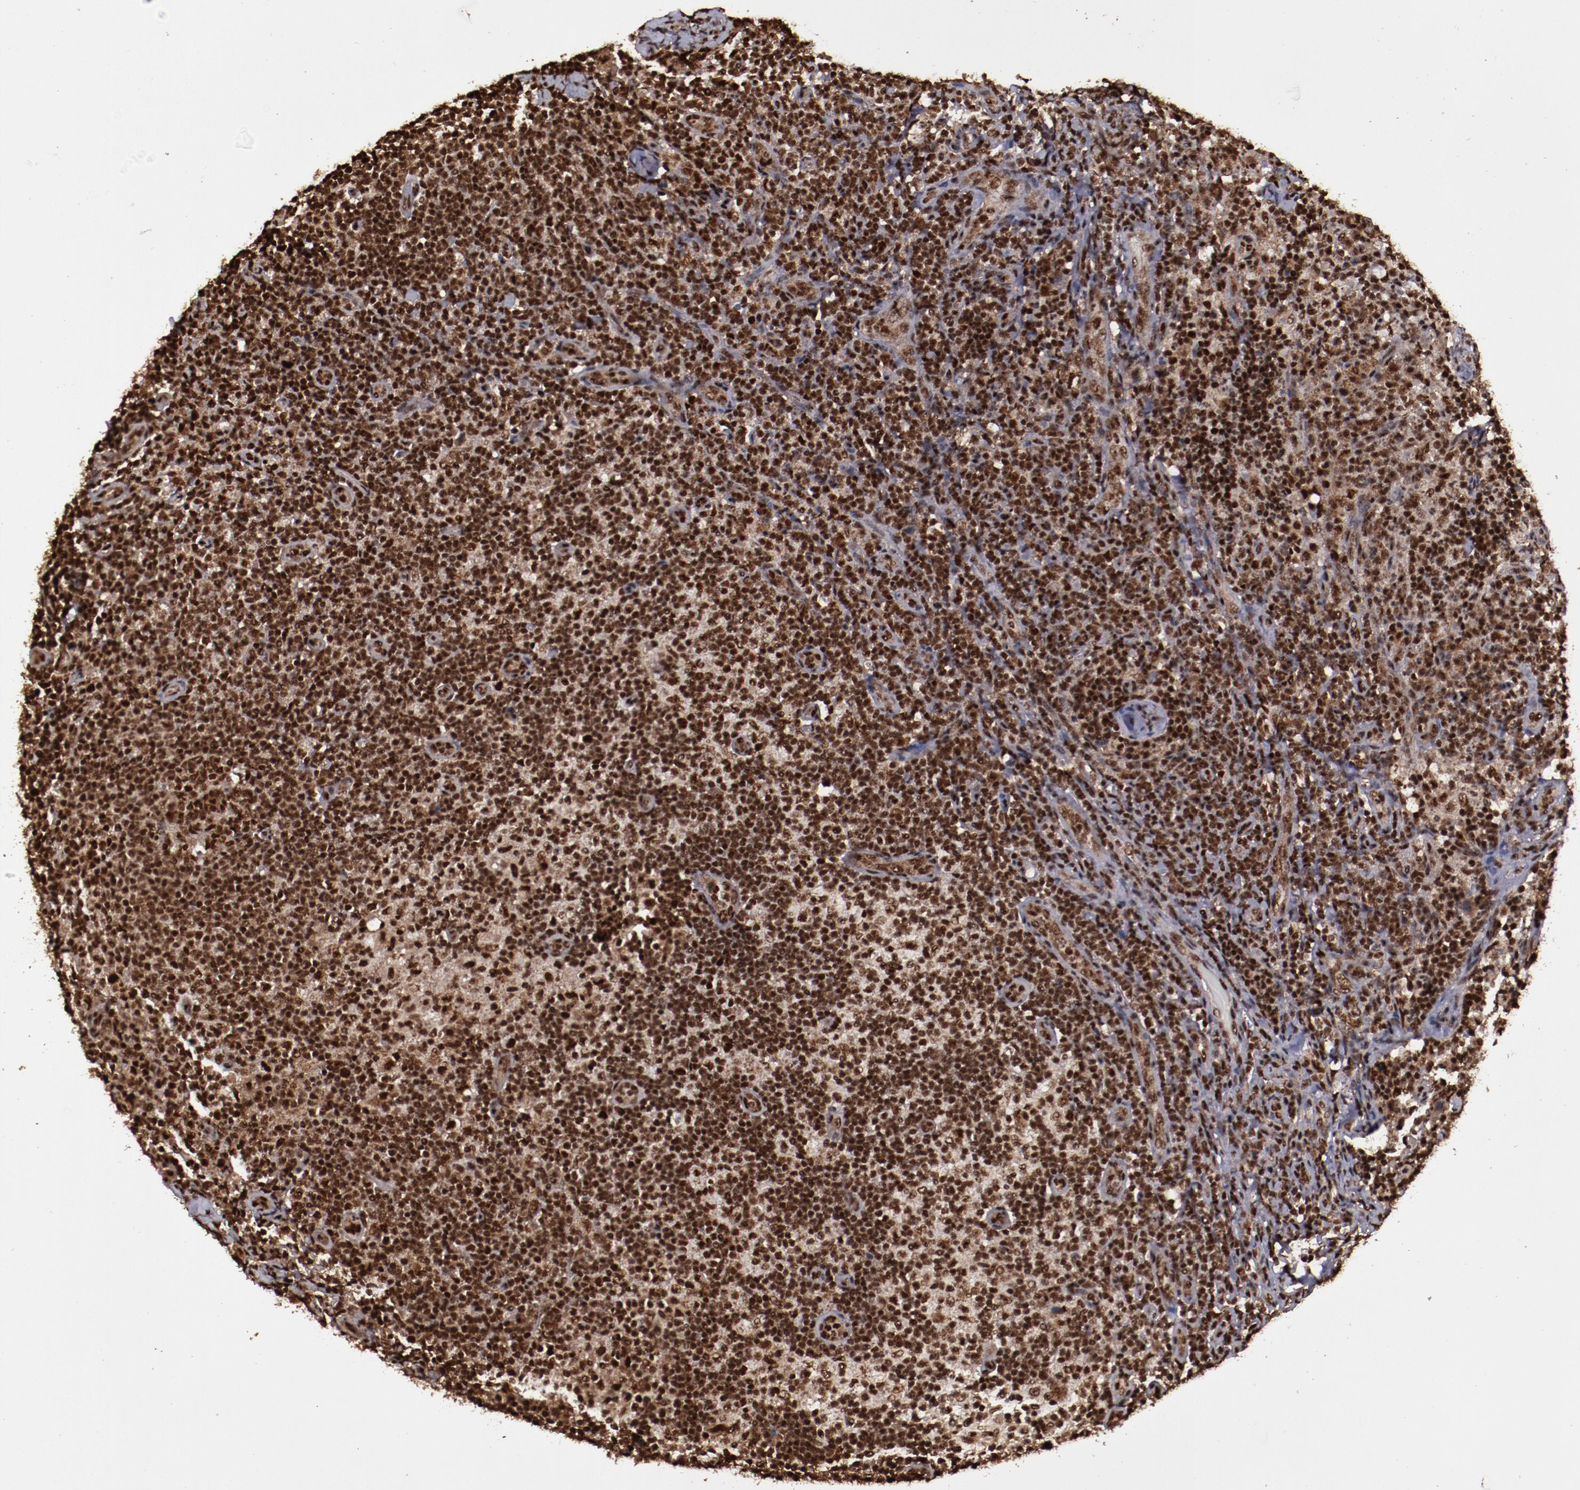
{"staining": {"intensity": "strong", "quantity": ">75%", "location": "nuclear"}, "tissue": "lymph node", "cell_type": "Germinal center cells", "image_type": "normal", "snomed": [{"axis": "morphology", "description": "Normal tissue, NOS"}, {"axis": "morphology", "description": "Inflammation, NOS"}, {"axis": "topography", "description": "Lymph node"}], "caption": "The micrograph displays a brown stain indicating the presence of a protein in the nuclear of germinal center cells in lymph node. Using DAB (3,3'-diaminobenzidine) (brown) and hematoxylin (blue) stains, captured at high magnification using brightfield microscopy.", "gene": "SNW1", "patient": {"sex": "male", "age": 46}}